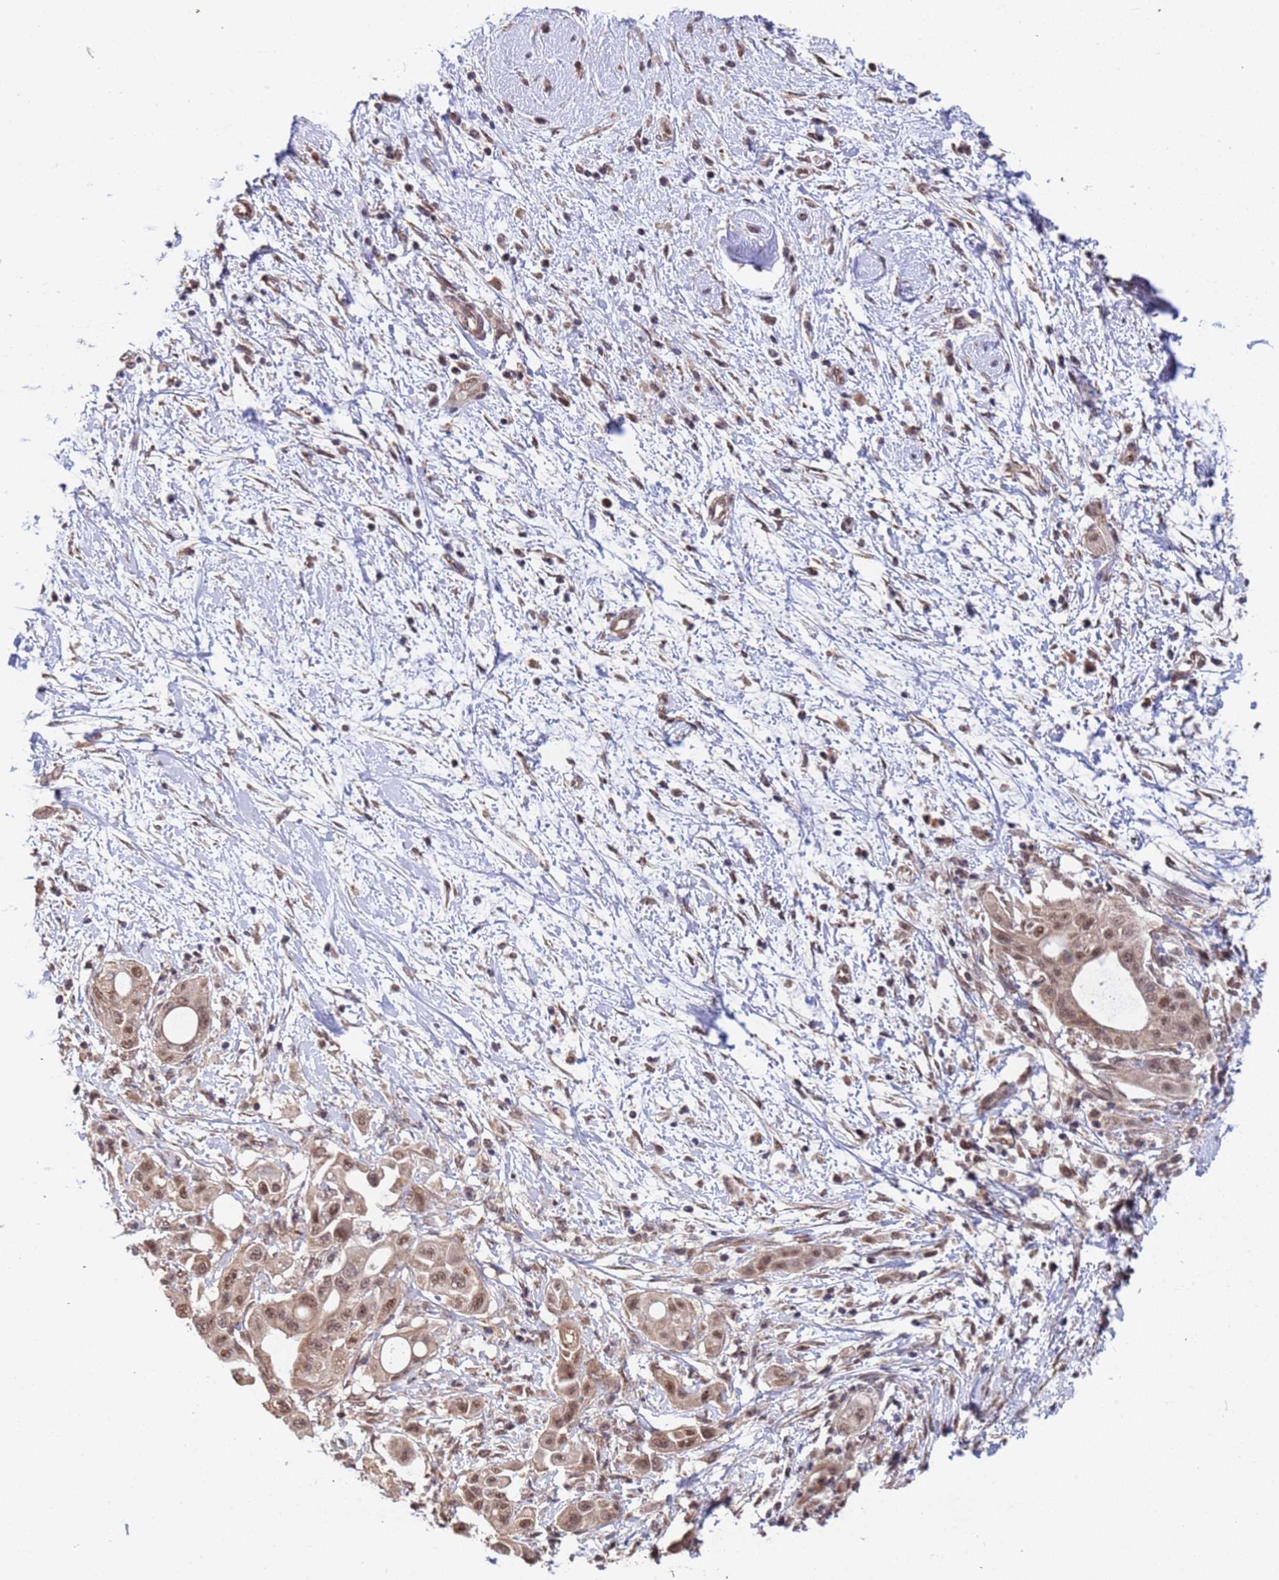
{"staining": {"intensity": "moderate", "quantity": ">75%", "location": "cytoplasmic/membranous,nuclear"}, "tissue": "pancreatic cancer", "cell_type": "Tumor cells", "image_type": "cancer", "snomed": [{"axis": "morphology", "description": "Adenocarcinoma, NOS"}, {"axis": "topography", "description": "Pancreas"}], "caption": "A micrograph of human pancreatic adenocarcinoma stained for a protein demonstrates moderate cytoplasmic/membranous and nuclear brown staining in tumor cells.", "gene": "DENND2B", "patient": {"sex": "male", "age": 68}}